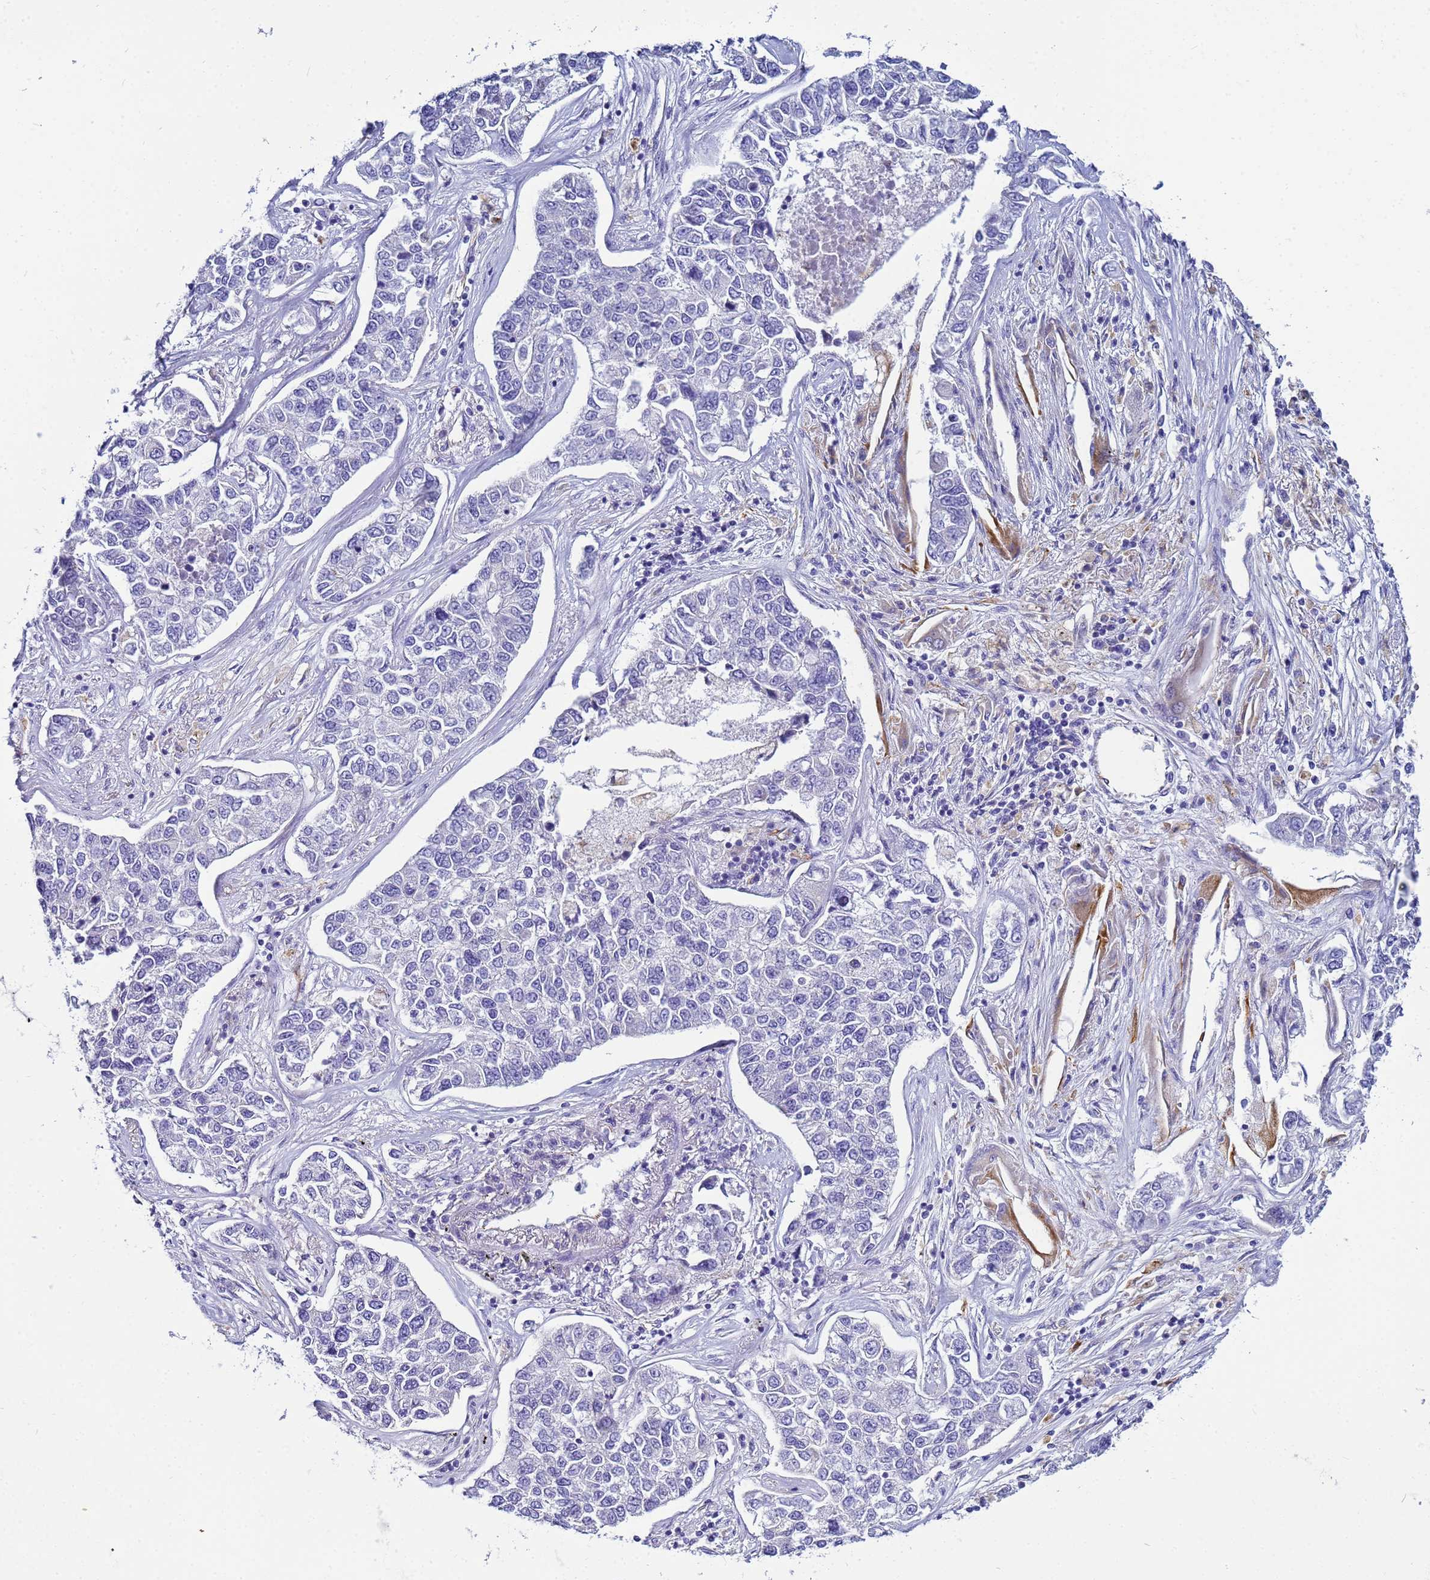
{"staining": {"intensity": "negative", "quantity": "none", "location": "none"}, "tissue": "lung cancer", "cell_type": "Tumor cells", "image_type": "cancer", "snomed": [{"axis": "morphology", "description": "Adenocarcinoma, NOS"}, {"axis": "topography", "description": "Lung"}], "caption": "Immunohistochemical staining of lung cancer (adenocarcinoma) exhibits no significant positivity in tumor cells.", "gene": "UBXN2B", "patient": {"sex": "male", "age": 49}}